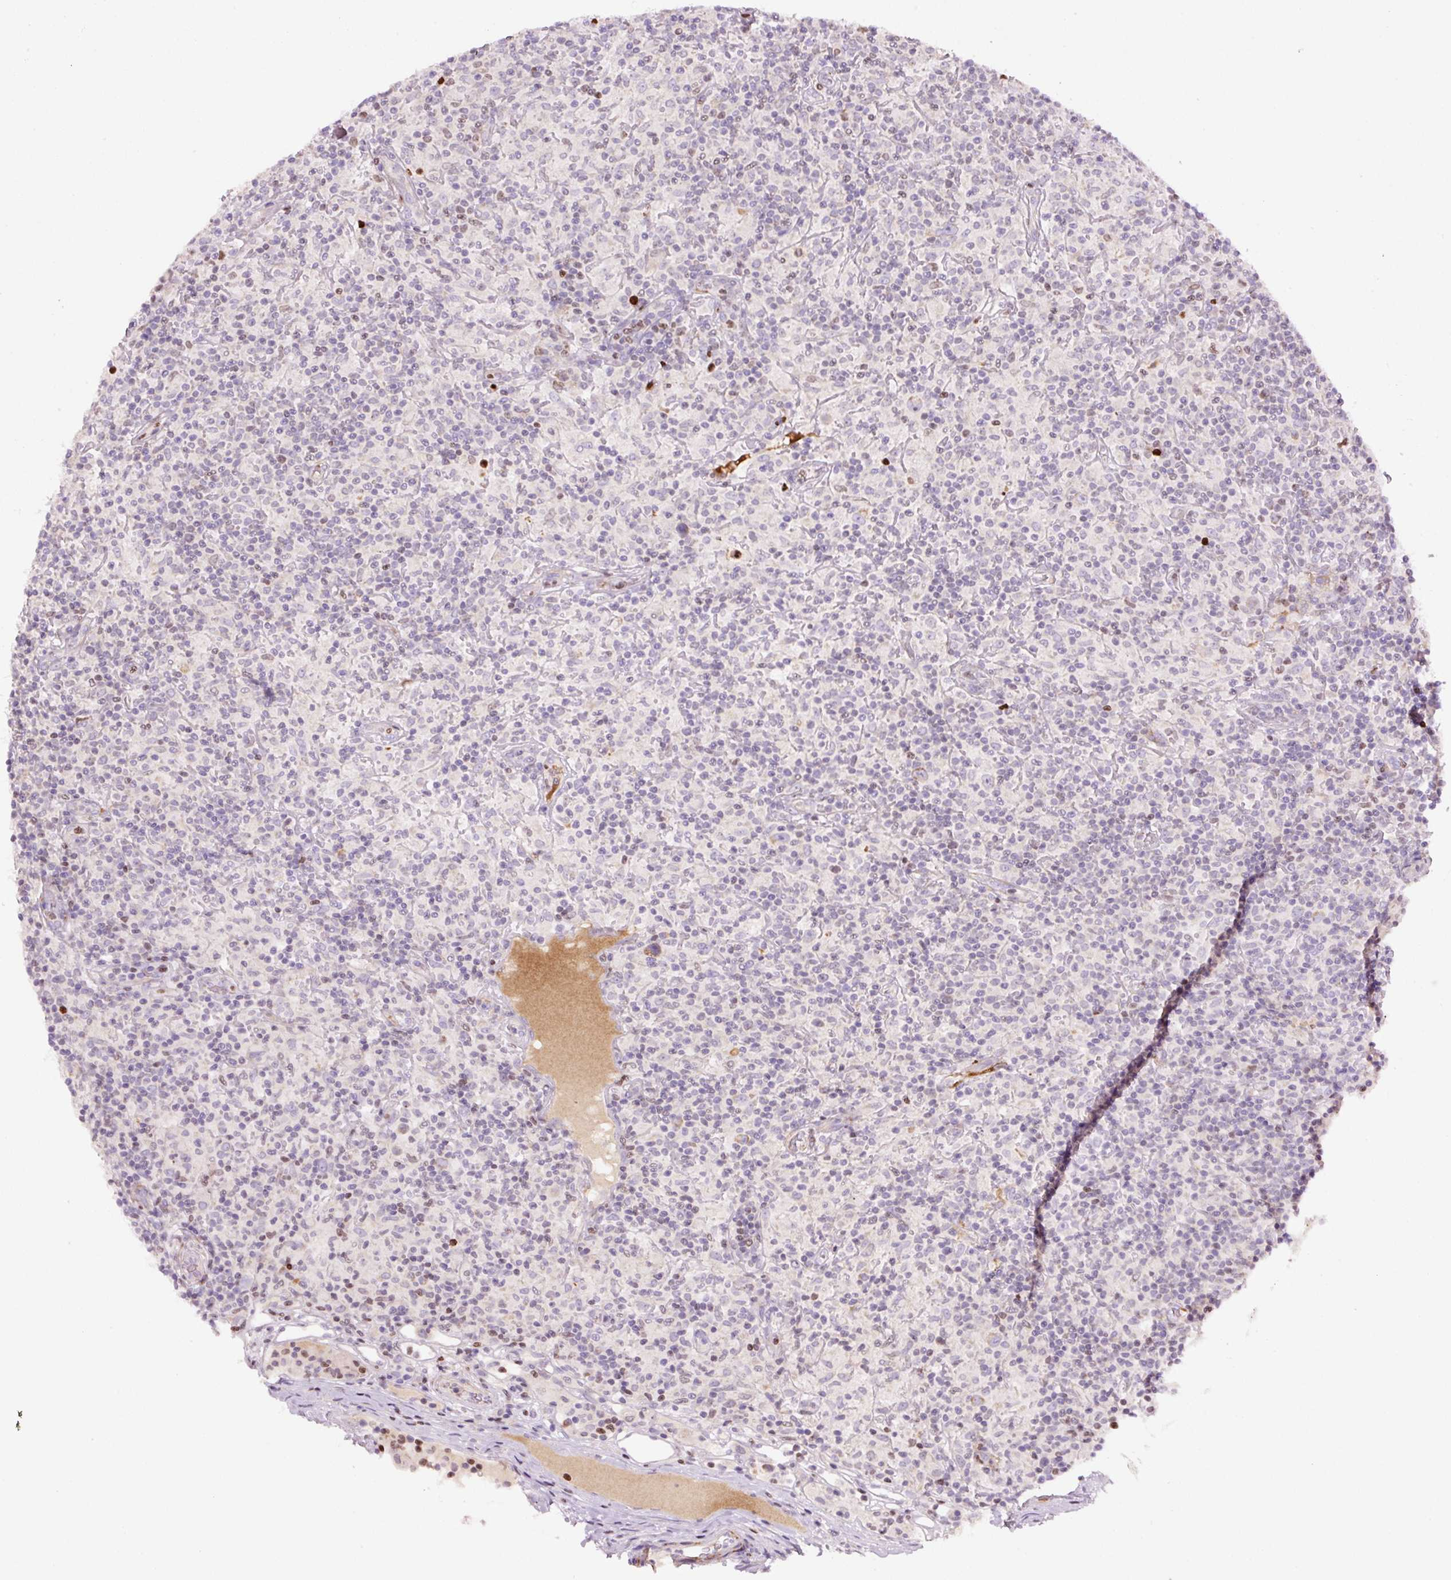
{"staining": {"intensity": "negative", "quantity": "none", "location": "none"}, "tissue": "lymphoma", "cell_type": "Tumor cells", "image_type": "cancer", "snomed": [{"axis": "morphology", "description": "Hodgkin's disease, NOS"}, {"axis": "topography", "description": "Lymph node"}], "caption": "Lymphoma was stained to show a protein in brown. There is no significant positivity in tumor cells. The staining was performed using DAB (3,3'-diaminobenzidine) to visualize the protein expression in brown, while the nuclei were stained in blue with hematoxylin (Magnification: 20x).", "gene": "TMEM8B", "patient": {"sex": "male", "age": 70}}